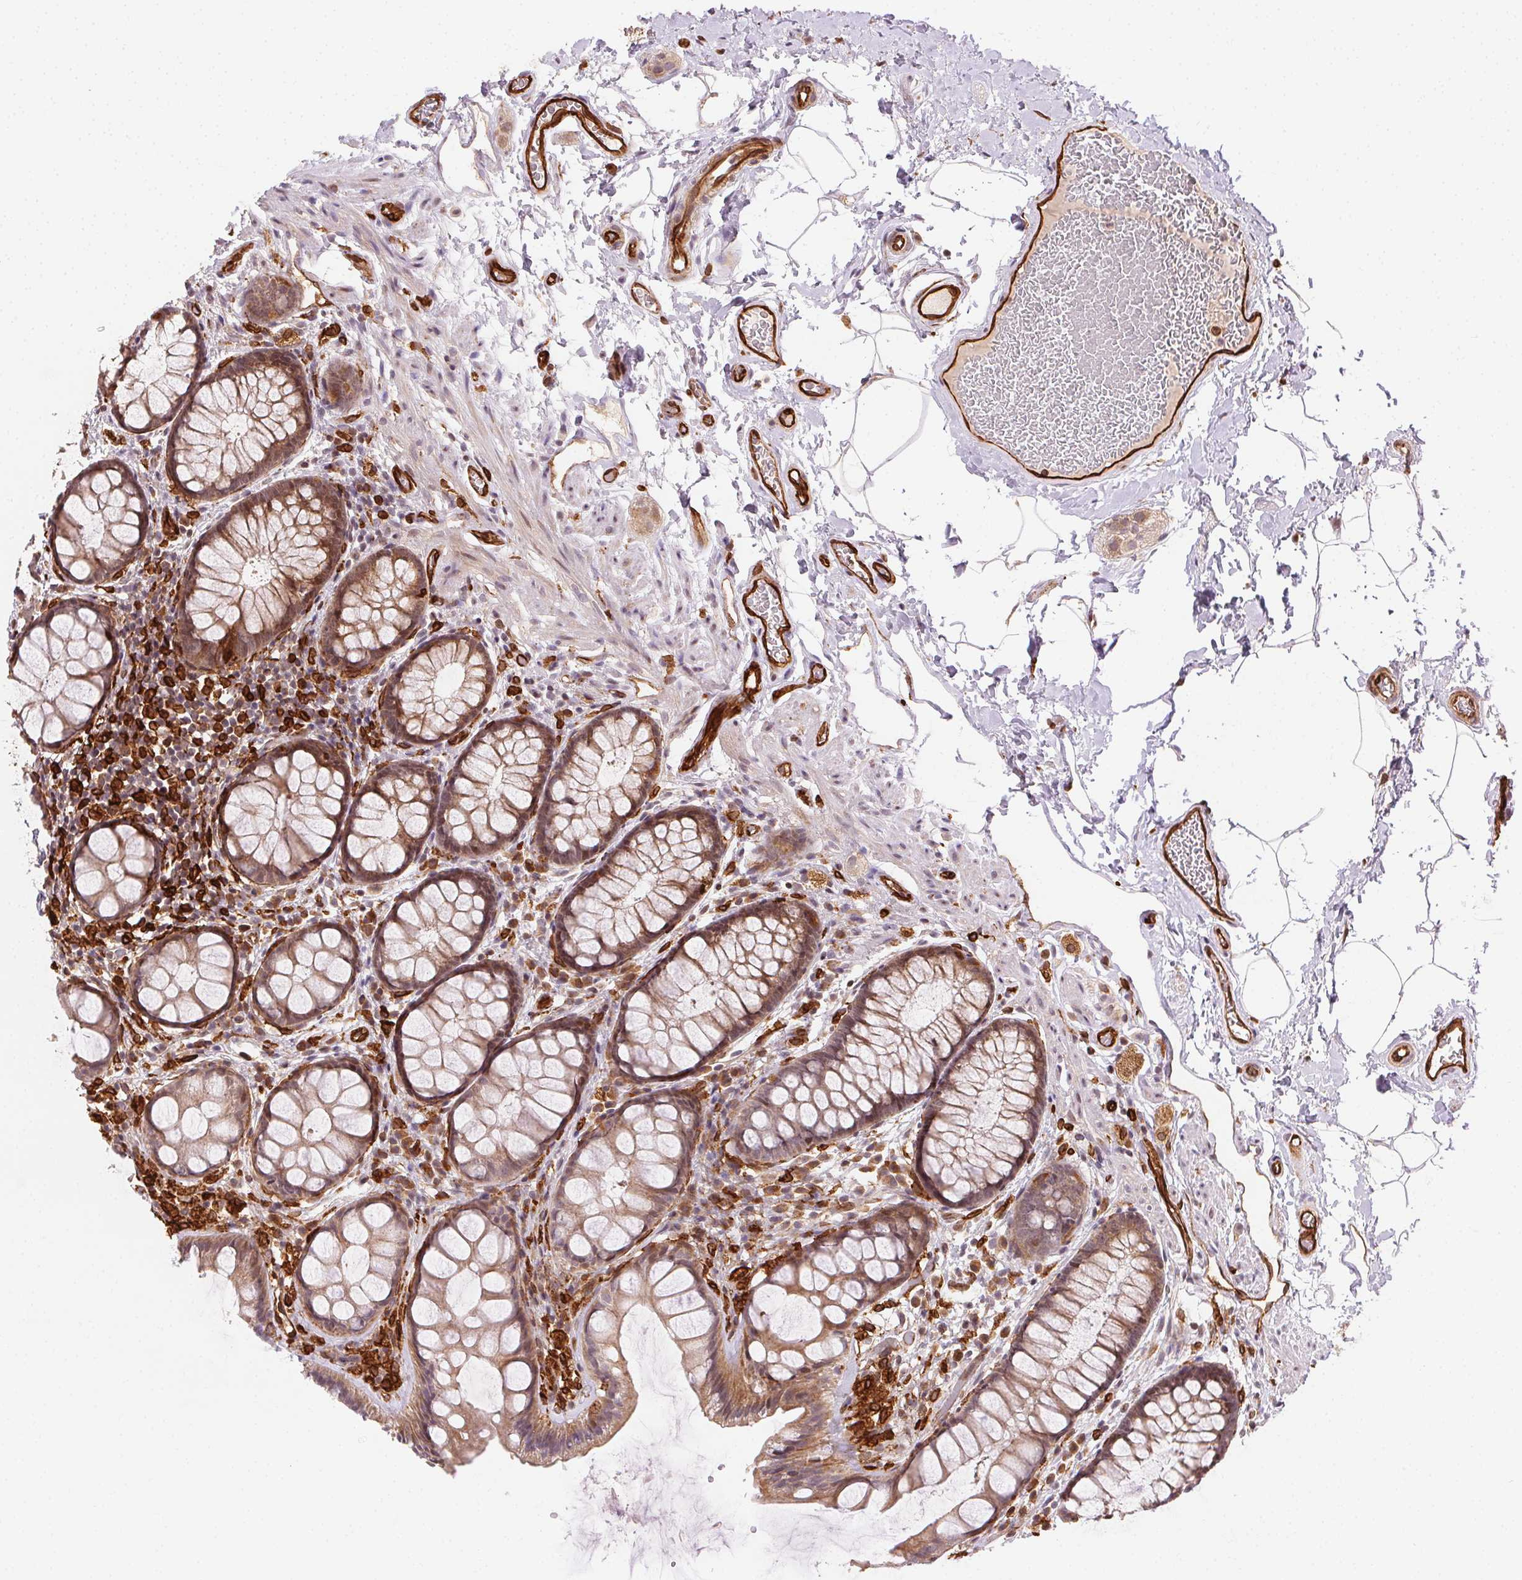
{"staining": {"intensity": "moderate", "quantity": ">75%", "location": "cytoplasmic/membranous"}, "tissue": "rectum", "cell_type": "Glandular cells", "image_type": "normal", "snomed": [{"axis": "morphology", "description": "Normal tissue, NOS"}, {"axis": "topography", "description": "Rectum"}], "caption": "Unremarkable rectum shows moderate cytoplasmic/membranous staining in about >75% of glandular cells, visualized by immunohistochemistry.", "gene": "RNASET2", "patient": {"sex": "female", "age": 62}}